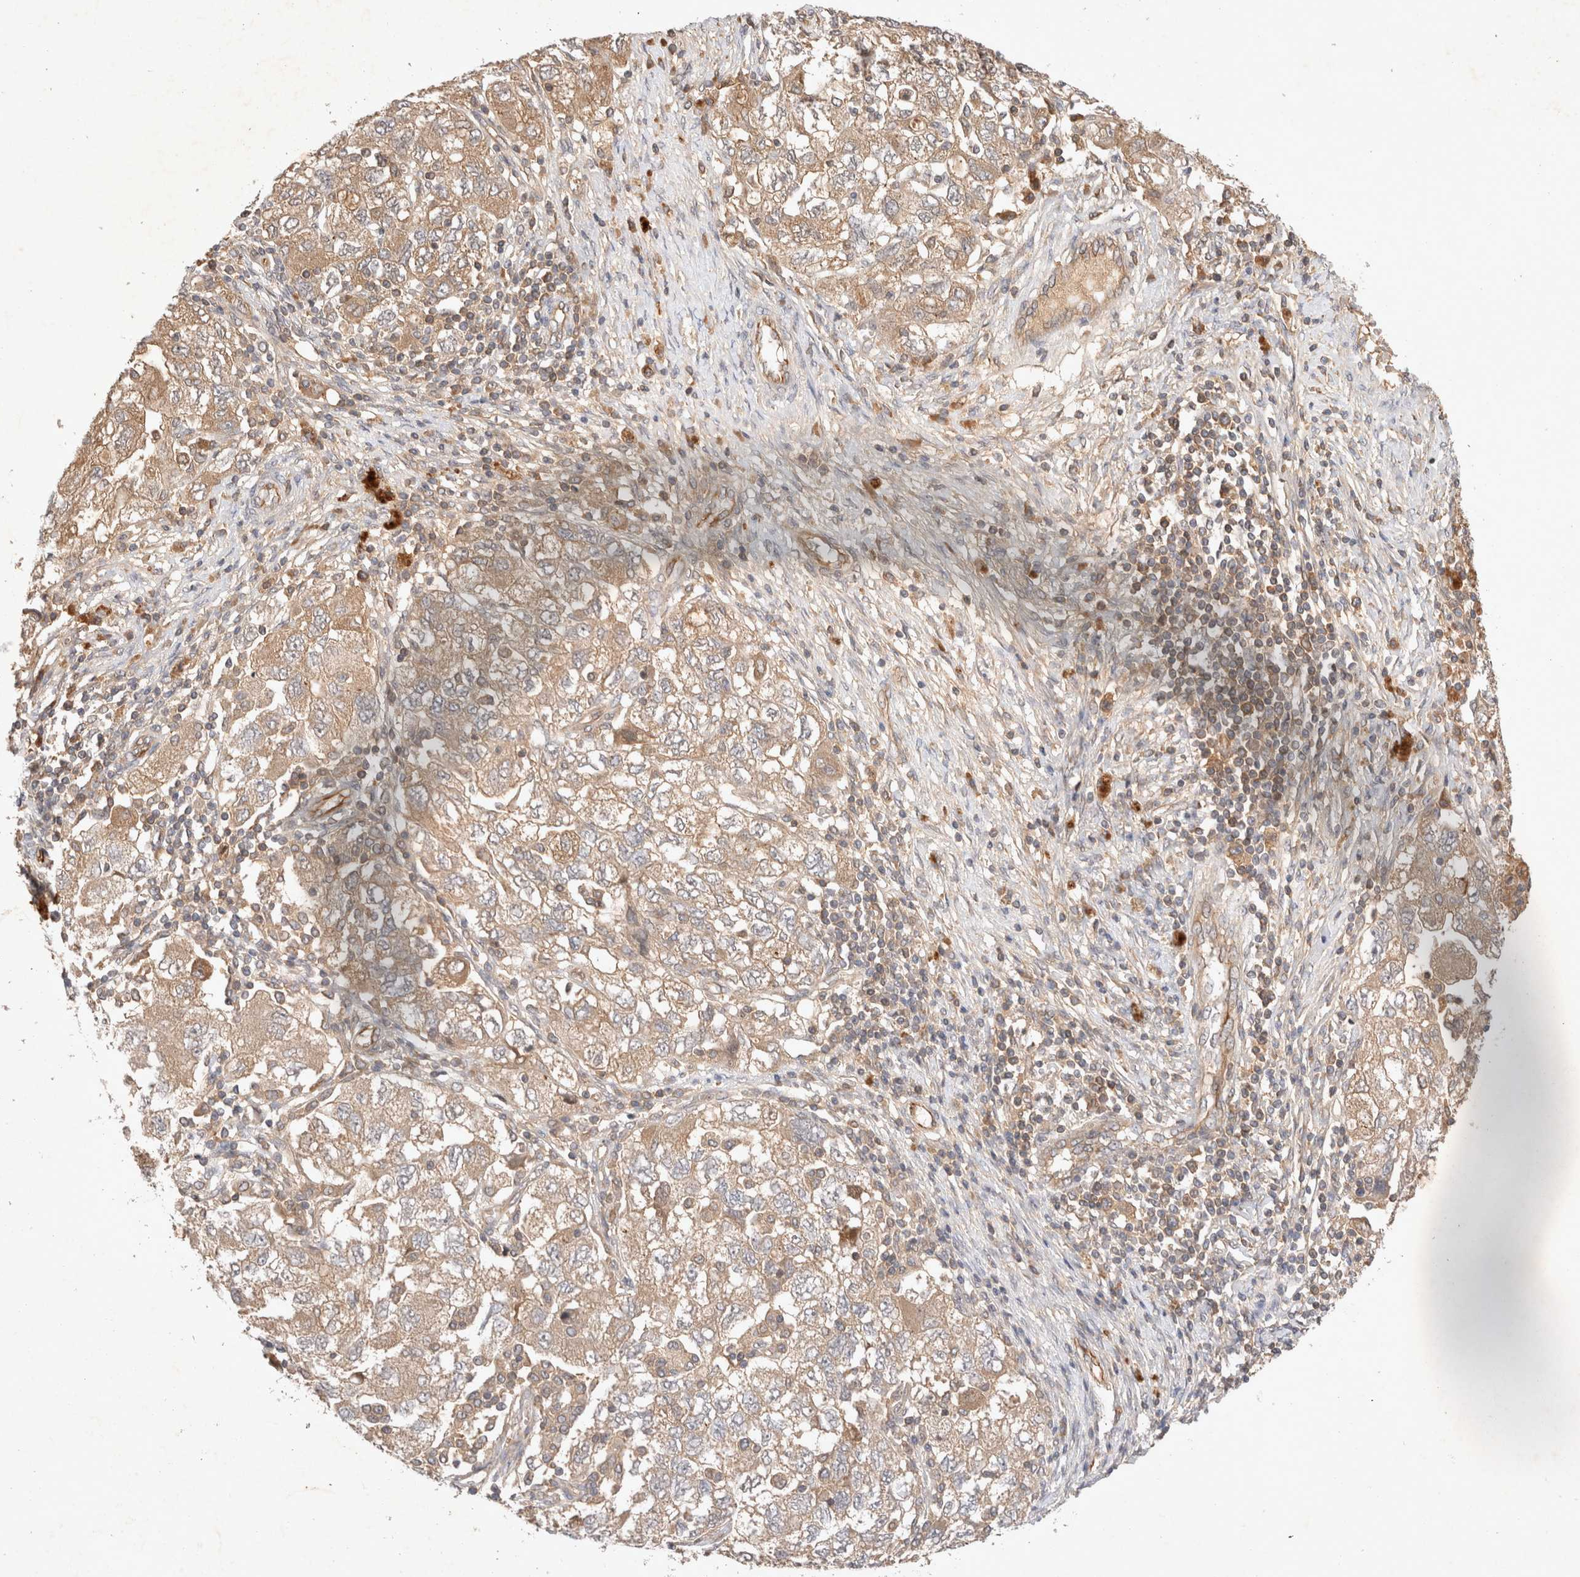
{"staining": {"intensity": "weak", "quantity": ">75%", "location": "cytoplasmic/membranous"}, "tissue": "ovarian cancer", "cell_type": "Tumor cells", "image_type": "cancer", "snomed": [{"axis": "morphology", "description": "Carcinoma, NOS"}, {"axis": "morphology", "description": "Cystadenocarcinoma, serous, NOS"}, {"axis": "topography", "description": "Ovary"}], "caption": "Ovarian carcinoma tissue demonstrates weak cytoplasmic/membranous expression in approximately >75% of tumor cells", "gene": "YES1", "patient": {"sex": "female", "age": 69}}